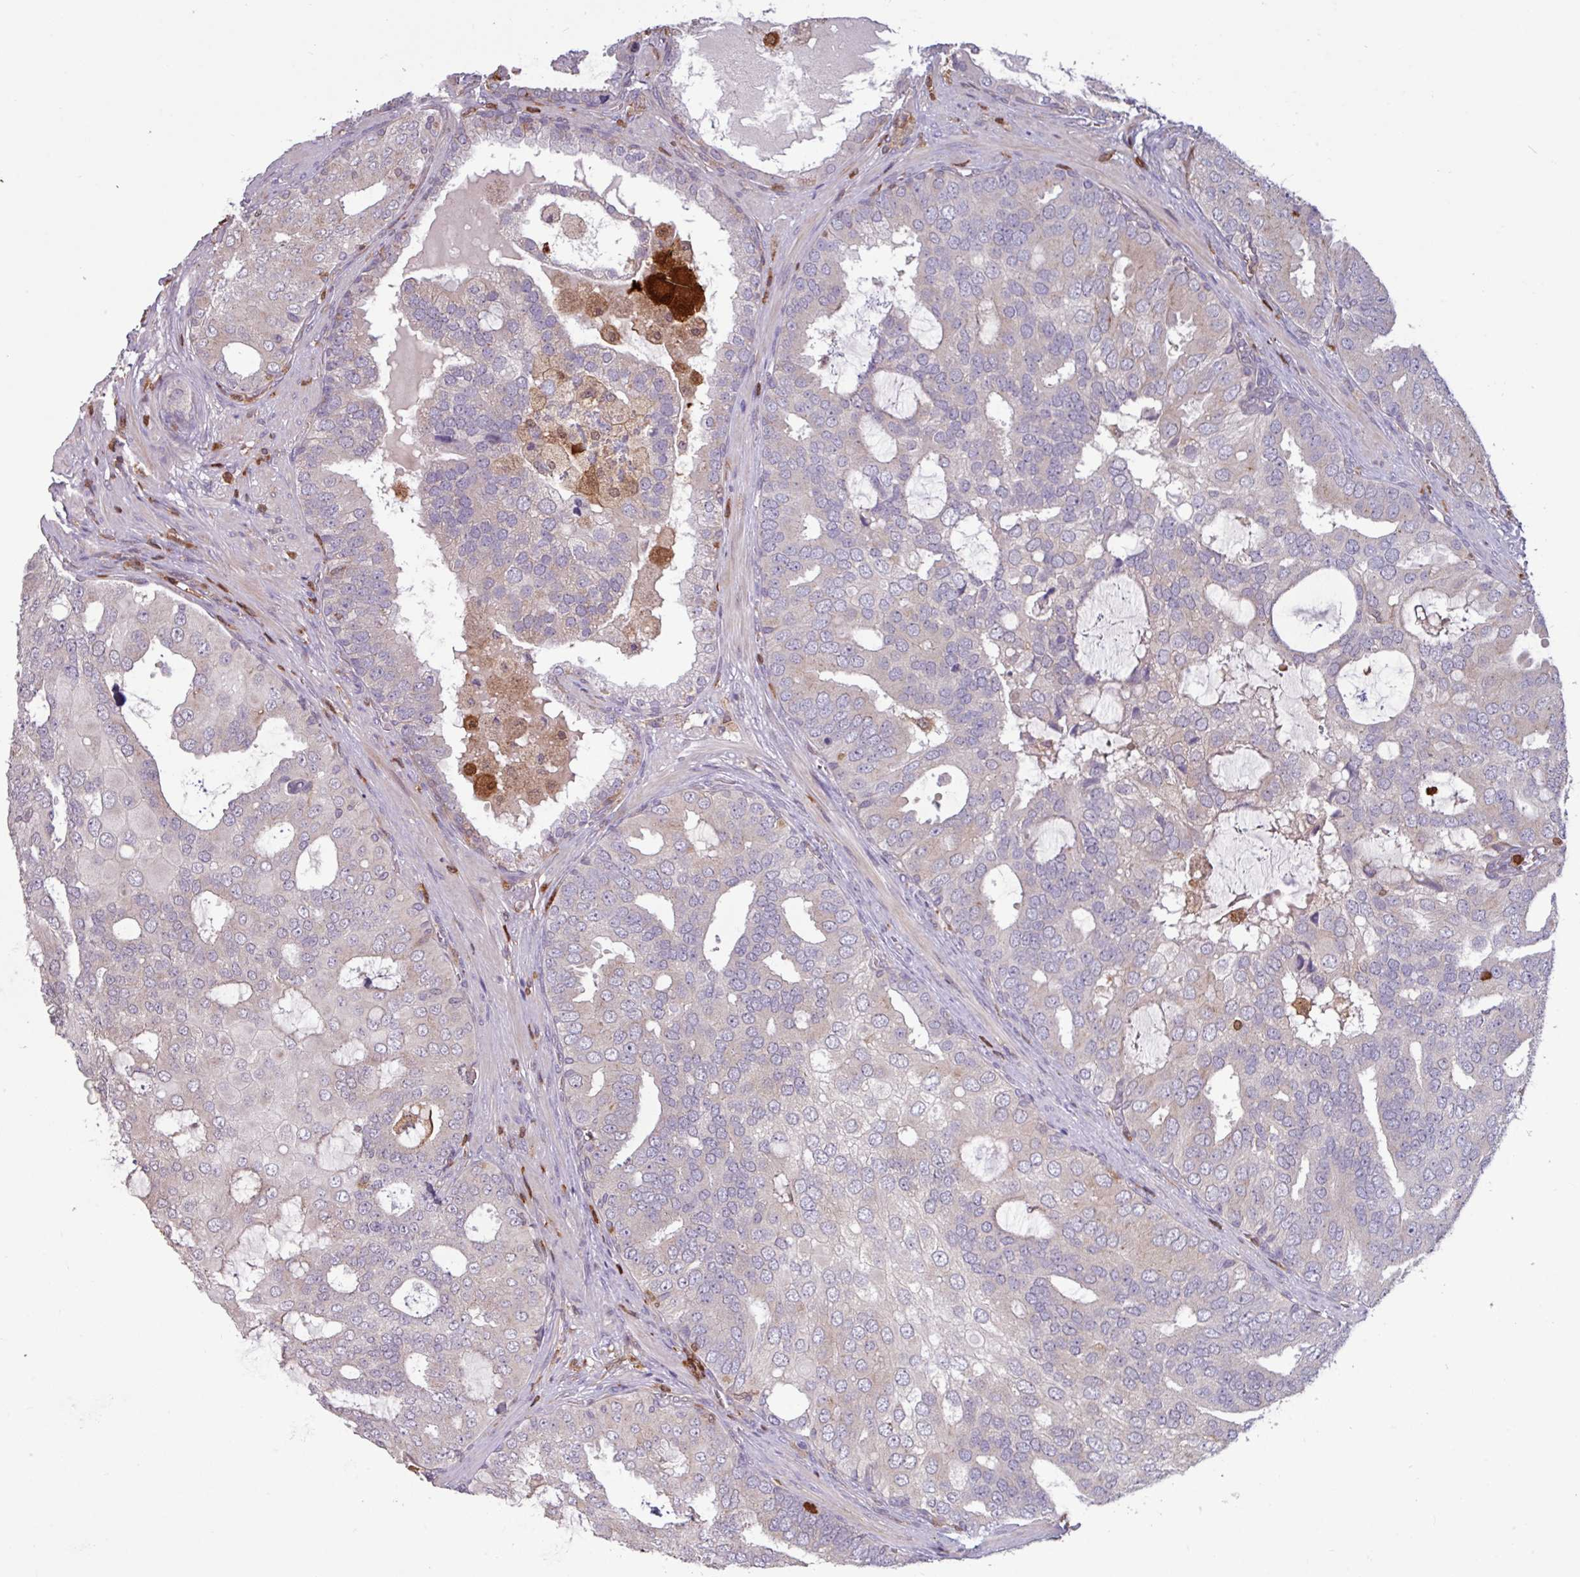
{"staining": {"intensity": "strong", "quantity": "<25%", "location": "cytoplasmic/membranous"}, "tissue": "prostate cancer", "cell_type": "Tumor cells", "image_type": "cancer", "snomed": [{"axis": "morphology", "description": "Adenocarcinoma, High grade"}, {"axis": "topography", "description": "Prostate"}], "caption": "This image exhibits IHC staining of prostate cancer (adenocarcinoma (high-grade)), with medium strong cytoplasmic/membranous expression in approximately <25% of tumor cells.", "gene": "SEC61G", "patient": {"sex": "male", "age": 55}}